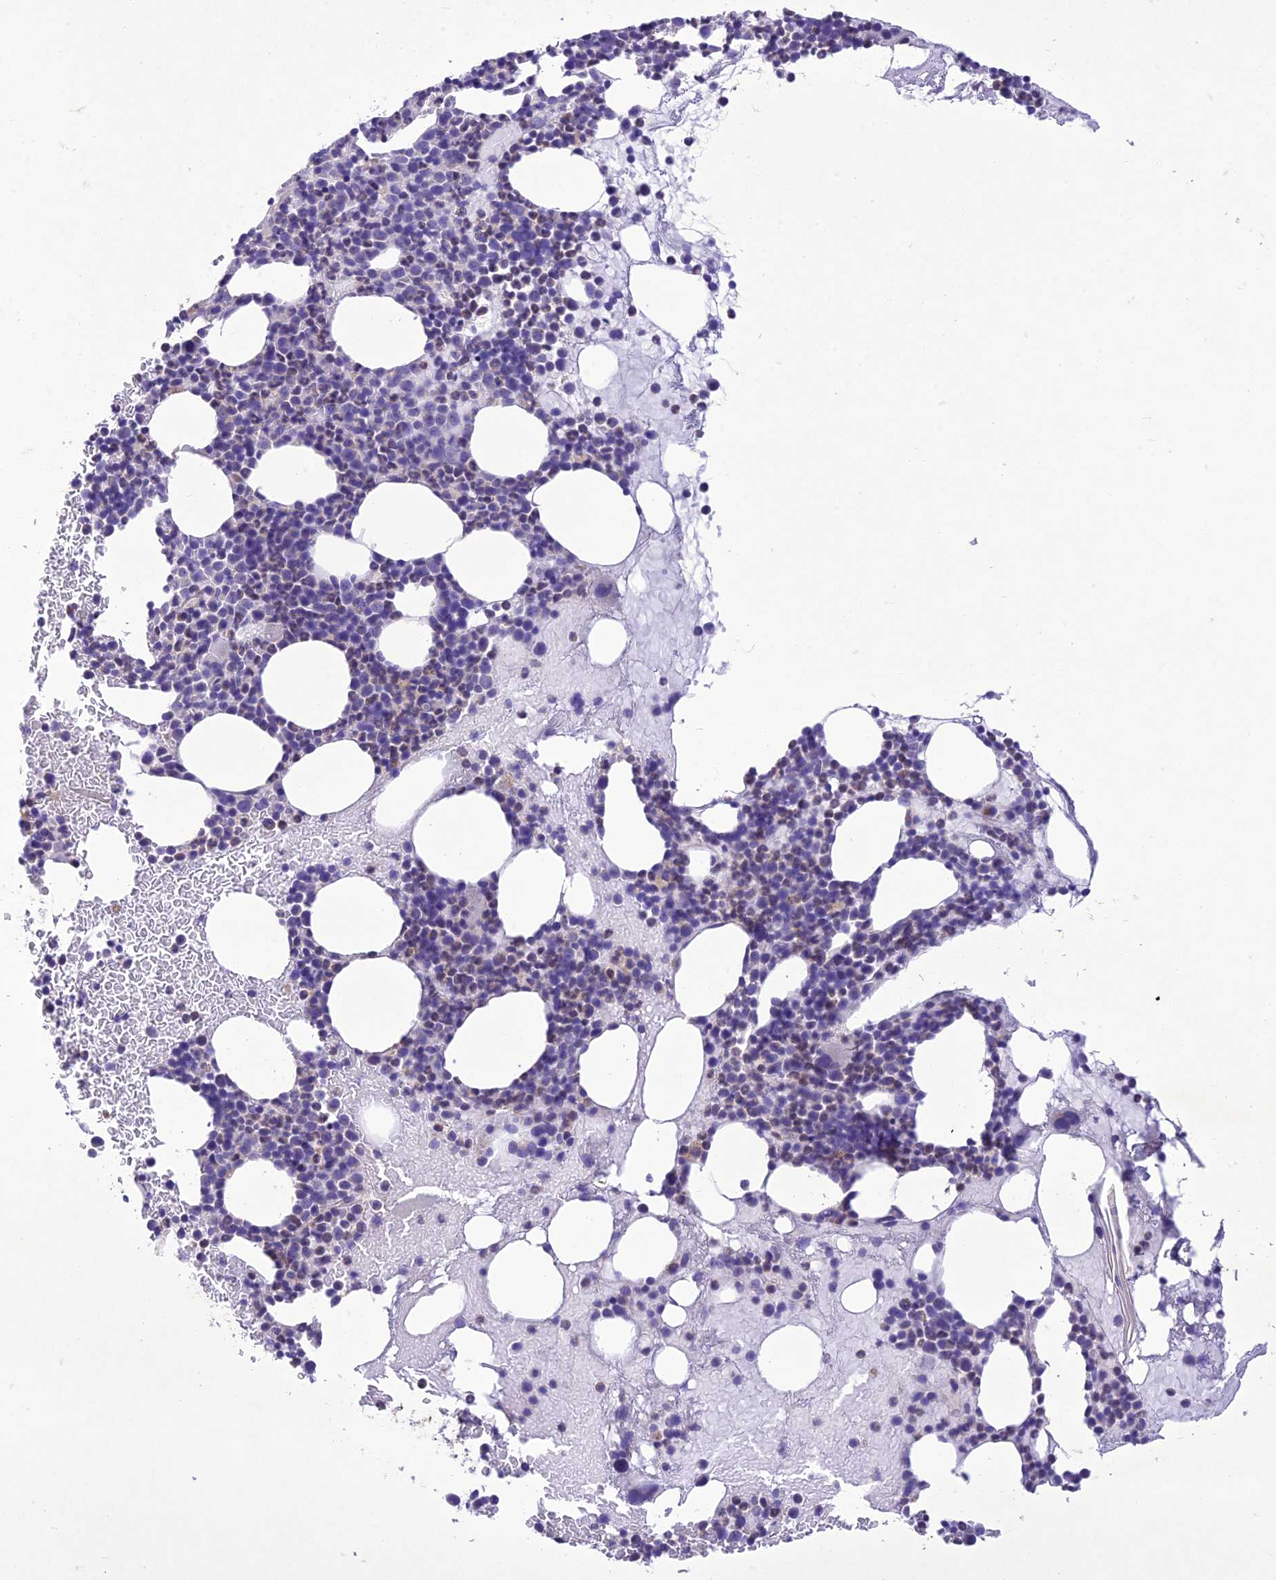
{"staining": {"intensity": "negative", "quantity": "none", "location": "none"}, "tissue": "bone marrow", "cell_type": "Hematopoietic cells", "image_type": "normal", "snomed": [{"axis": "morphology", "description": "Normal tissue, NOS"}, {"axis": "topography", "description": "Bone marrow"}], "caption": "IHC histopathology image of unremarkable bone marrow: human bone marrow stained with DAB (3,3'-diaminobenzidine) exhibits no significant protein positivity in hematopoietic cells.", "gene": "SLC13A5", "patient": {"sex": "female", "age": 83}}